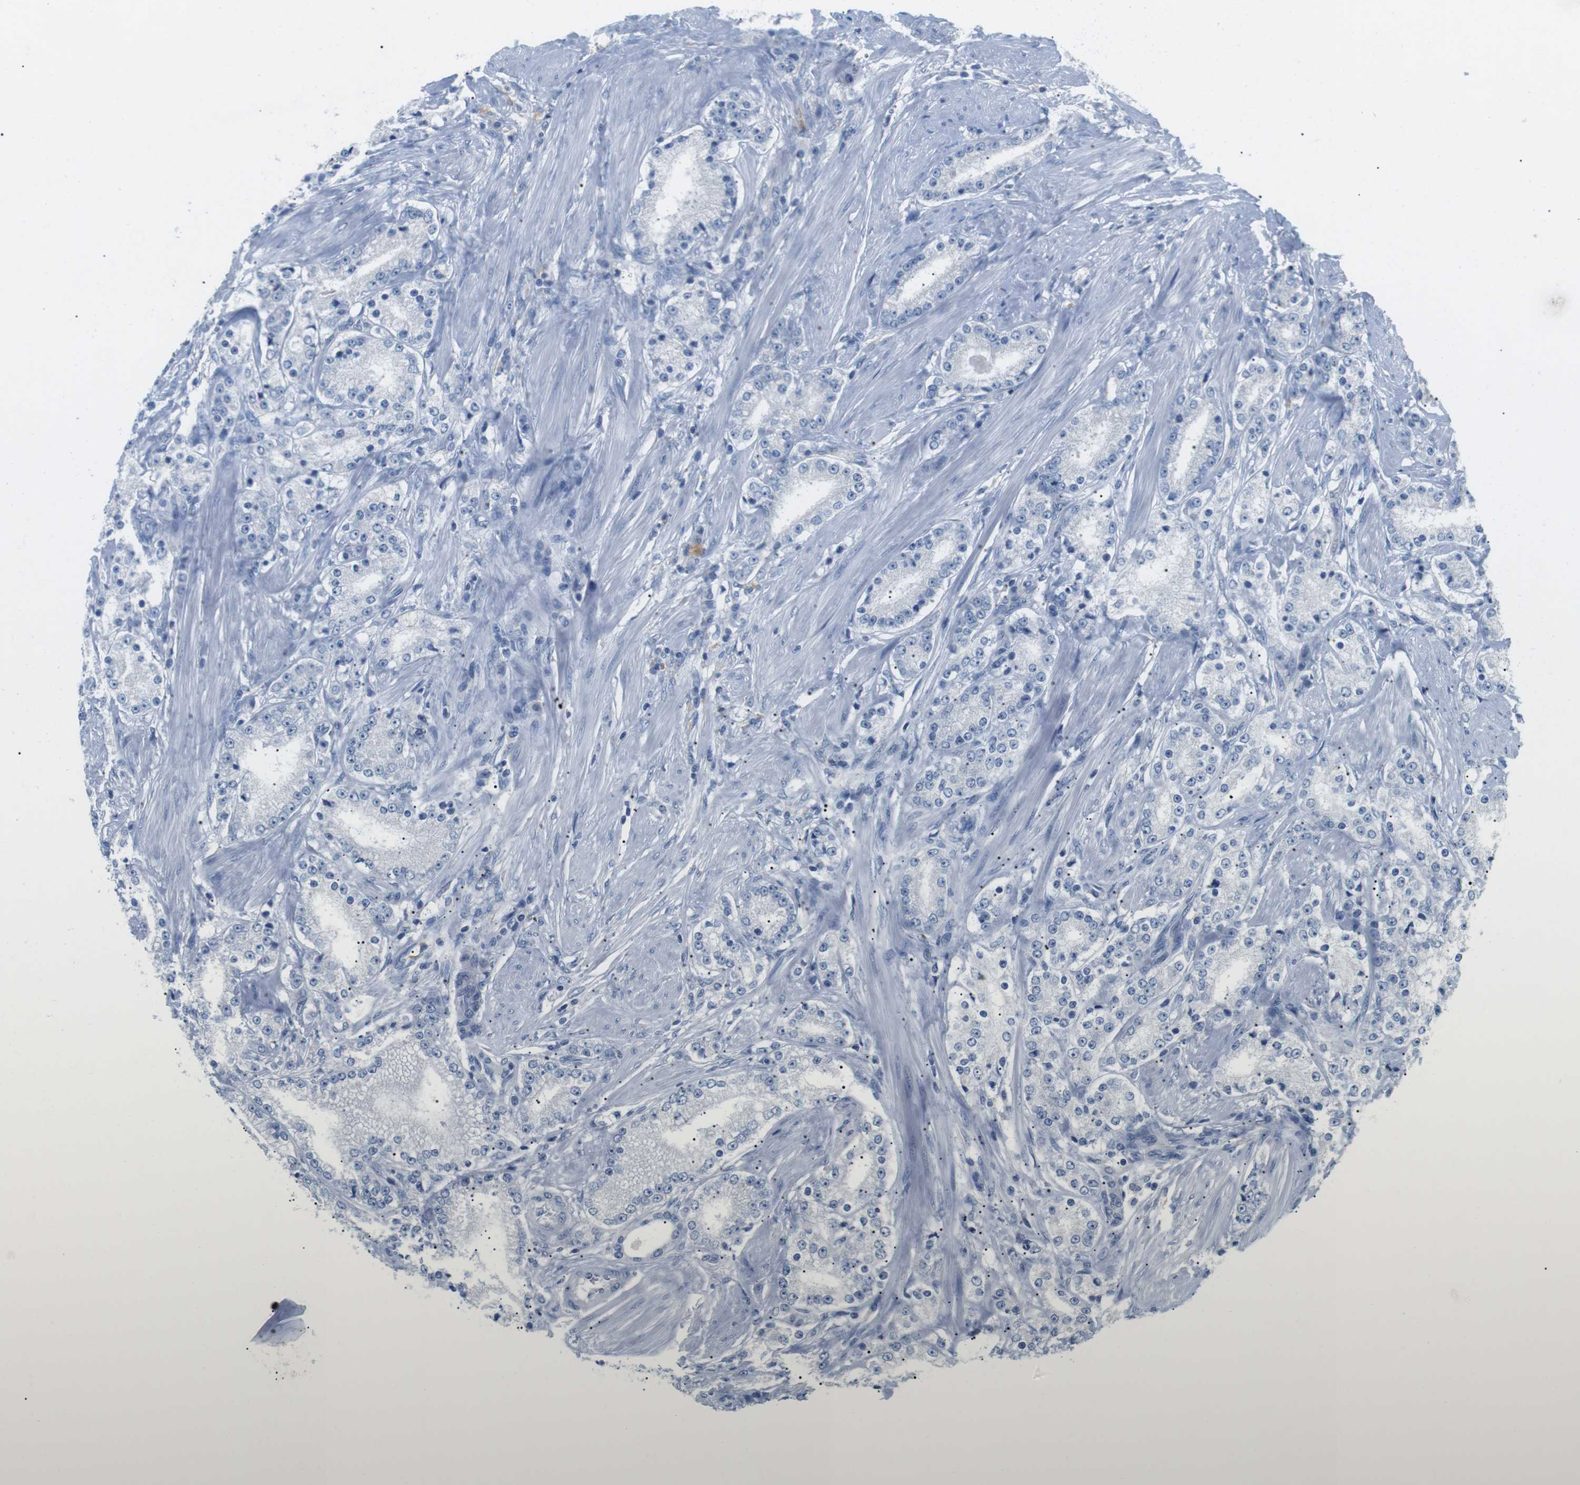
{"staining": {"intensity": "negative", "quantity": "none", "location": "none"}, "tissue": "prostate cancer", "cell_type": "Tumor cells", "image_type": "cancer", "snomed": [{"axis": "morphology", "description": "Adenocarcinoma, Low grade"}, {"axis": "topography", "description": "Prostate"}], "caption": "A micrograph of prostate cancer stained for a protein reveals no brown staining in tumor cells.", "gene": "FCGRT", "patient": {"sex": "male", "age": 63}}